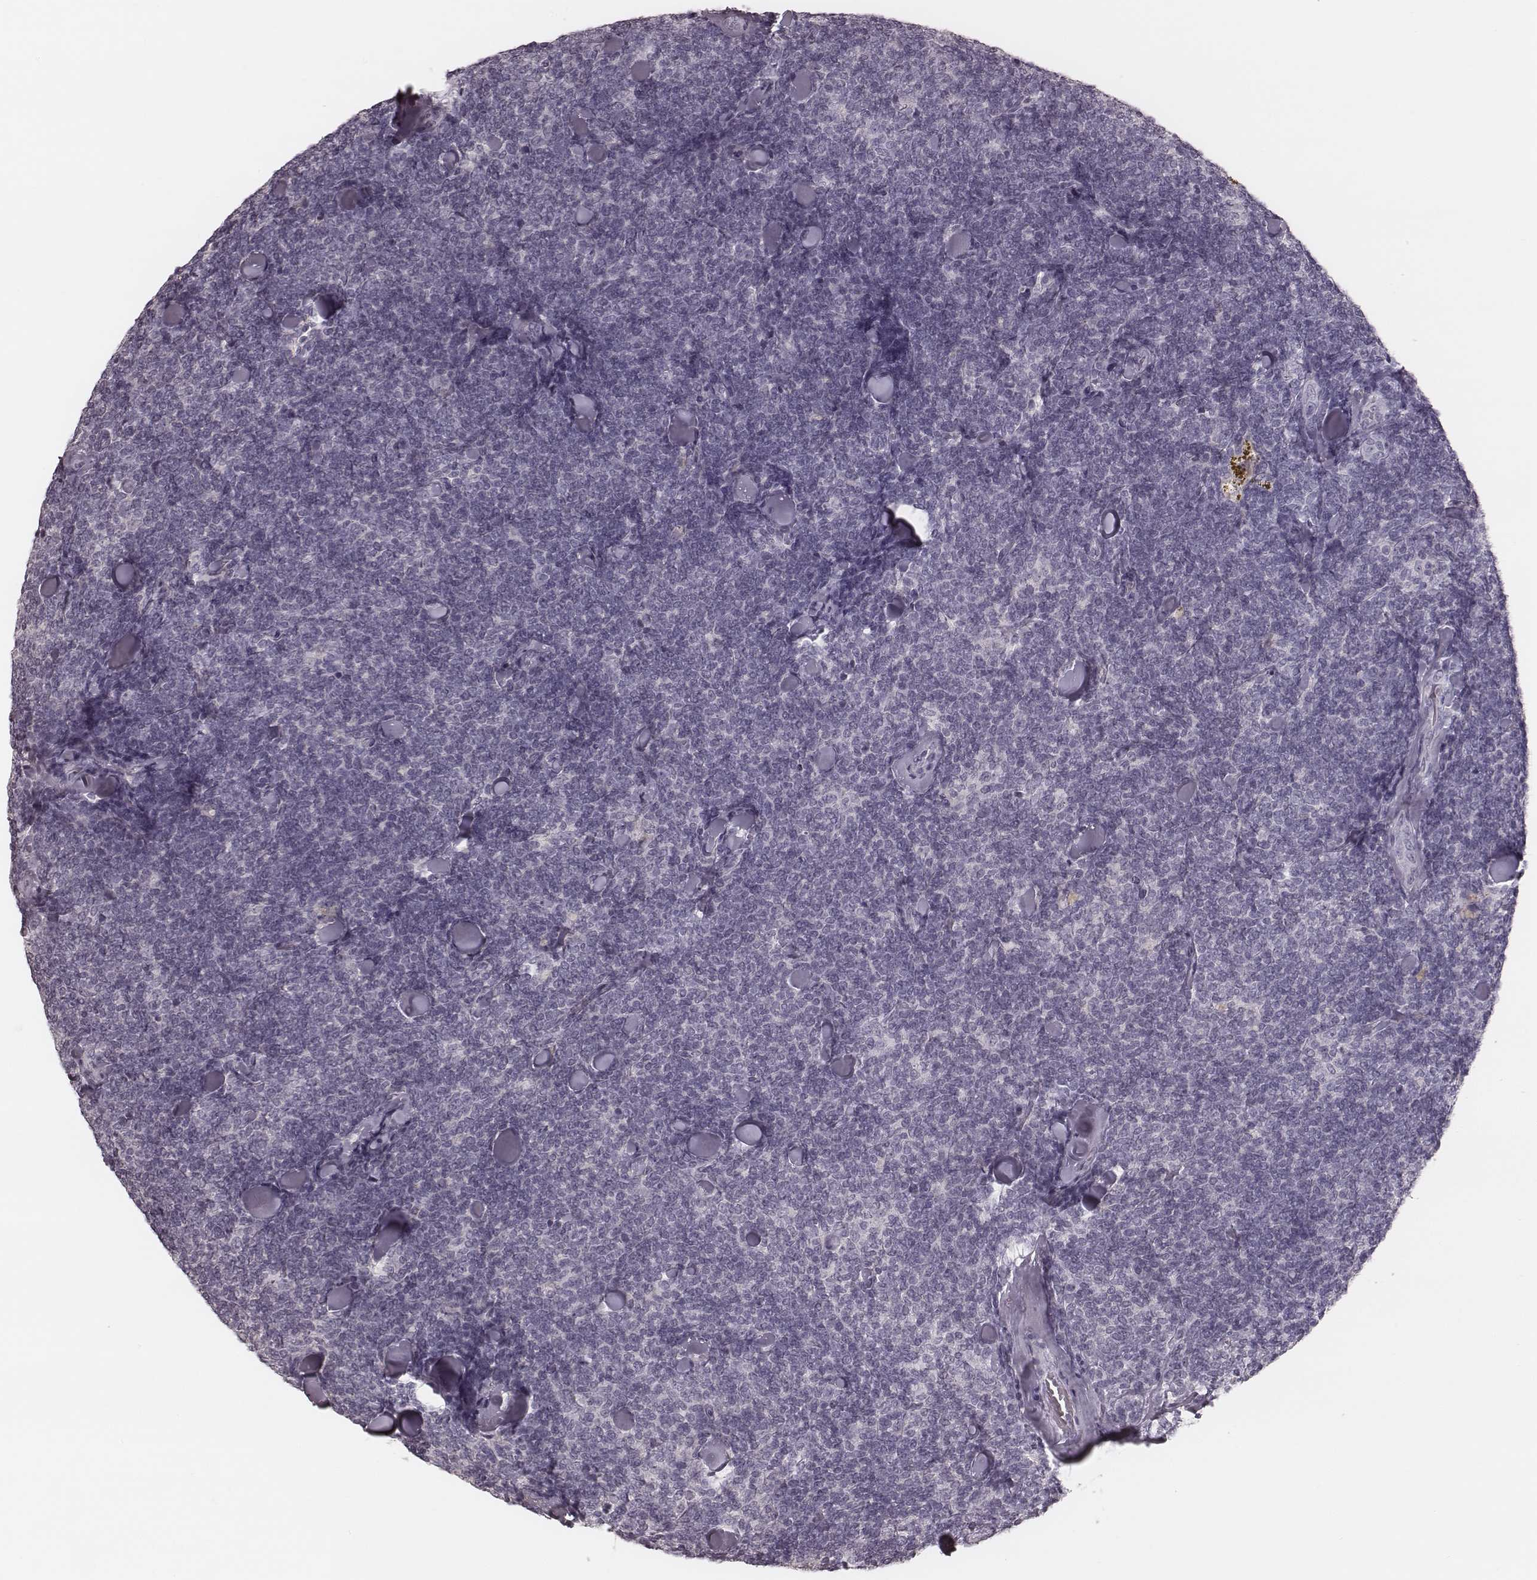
{"staining": {"intensity": "negative", "quantity": "none", "location": "none"}, "tissue": "lymphoma", "cell_type": "Tumor cells", "image_type": "cancer", "snomed": [{"axis": "morphology", "description": "Malignant lymphoma, non-Hodgkin's type, Low grade"}, {"axis": "topography", "description": "Lymph node"}], "caption": "This image is of low-grade malignant lymphoma, non-Hodgkin's type stained with immunohistochemistry to label a protein in brown with the nuclei are counter-stained blue. There is no staining in tumor cells.", "gene": "SMIM24", "patient": {"sex": "female", "age": 56}}